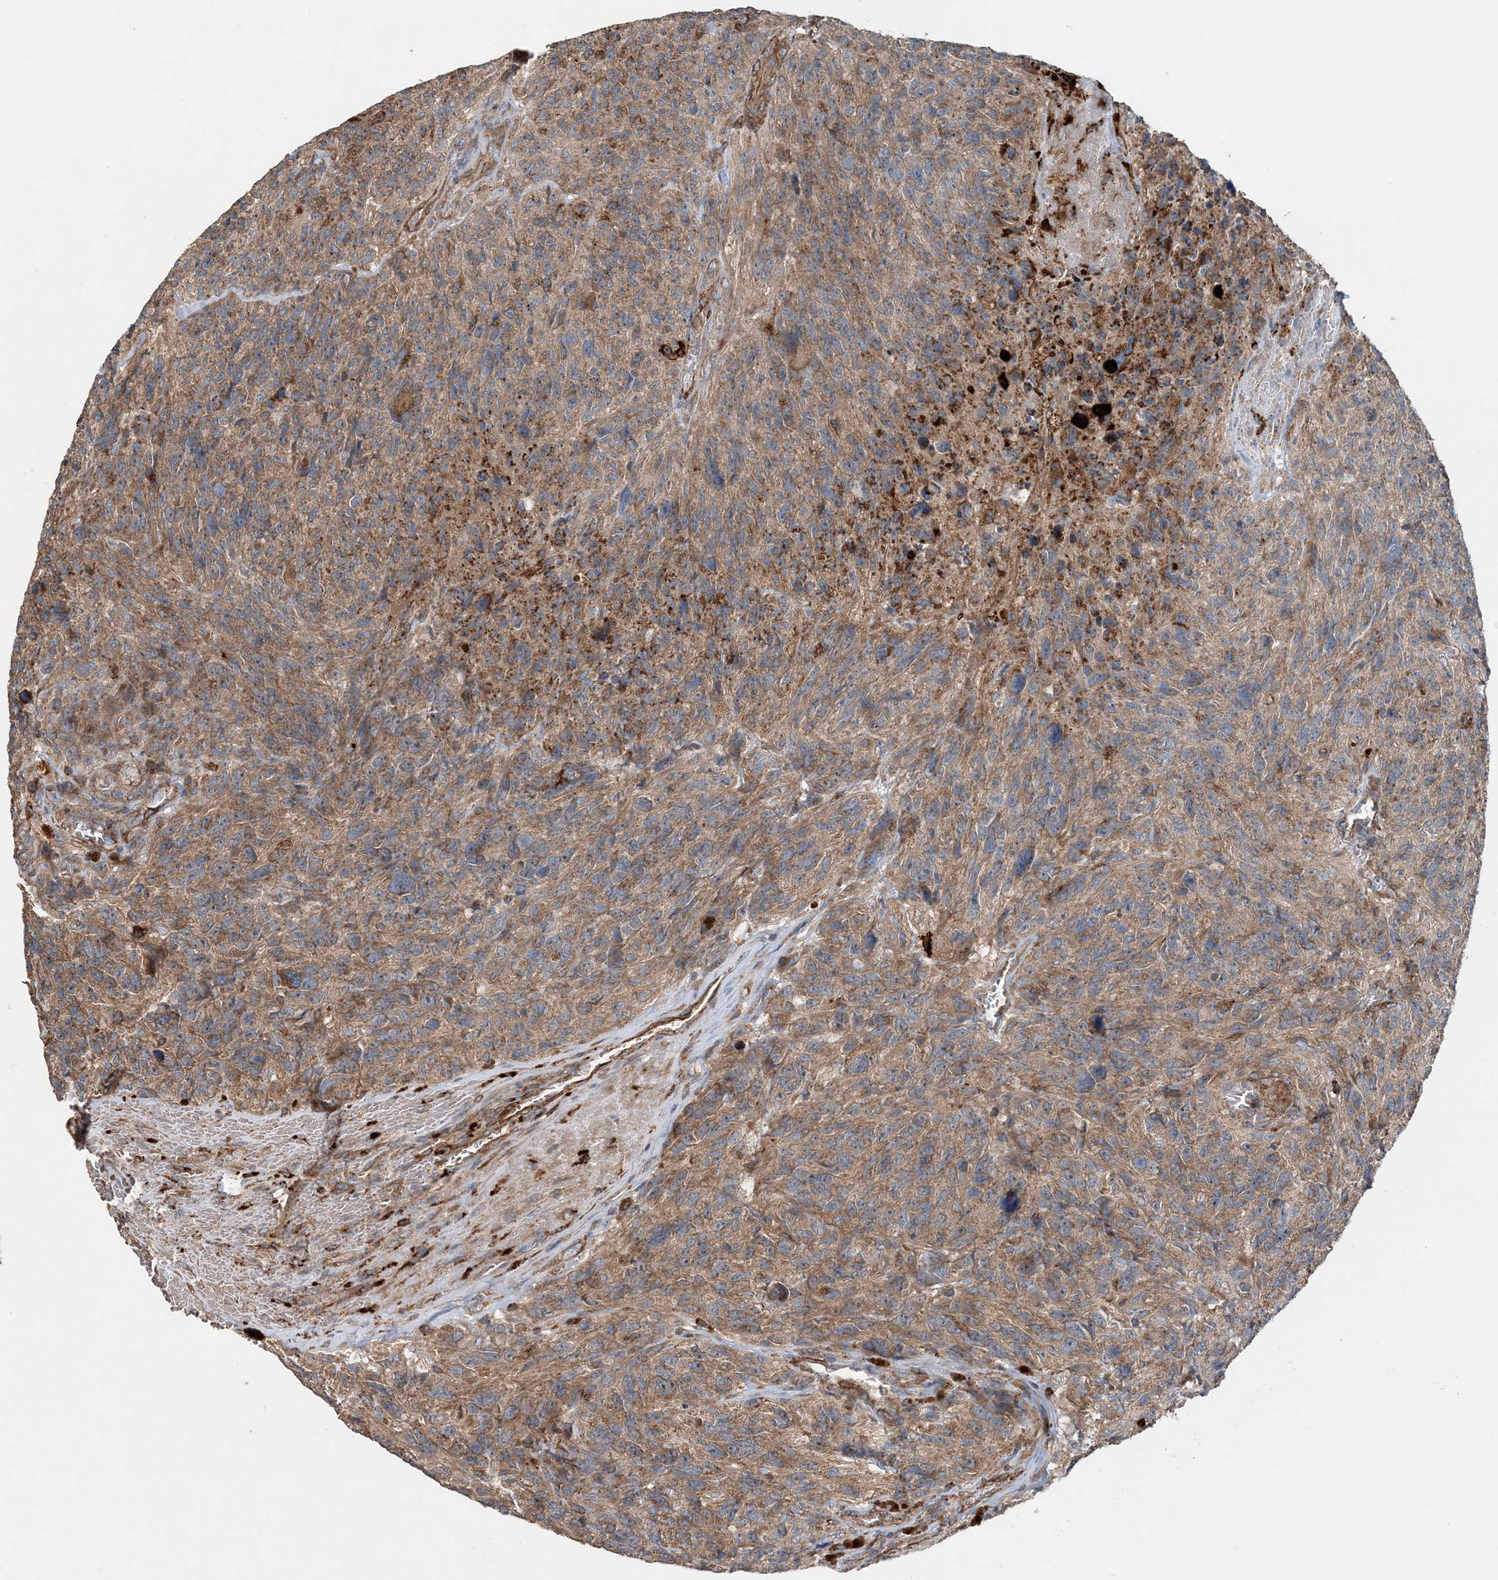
{"staining": {"intensity": "moderate", "quantity": ">75%", "location": "cytoplasmic/membranous"}, "tissue": "glioma", "cell_type": "Tumor cells", "image_type": "cancer", "snomed": [{"axis": "morphology", "description": "Glioma, malignant, High grade"}, {"axis": "topography", "description": "Brain"}], "caption": "Moderate cytoplasmic/membranous staining for a protein is appreciated in about >75% of tumor cells of malignant glioma (high-grade) using IHC.", "gene": "TTI1", "patient": {"sex": "male", "age": 69}}